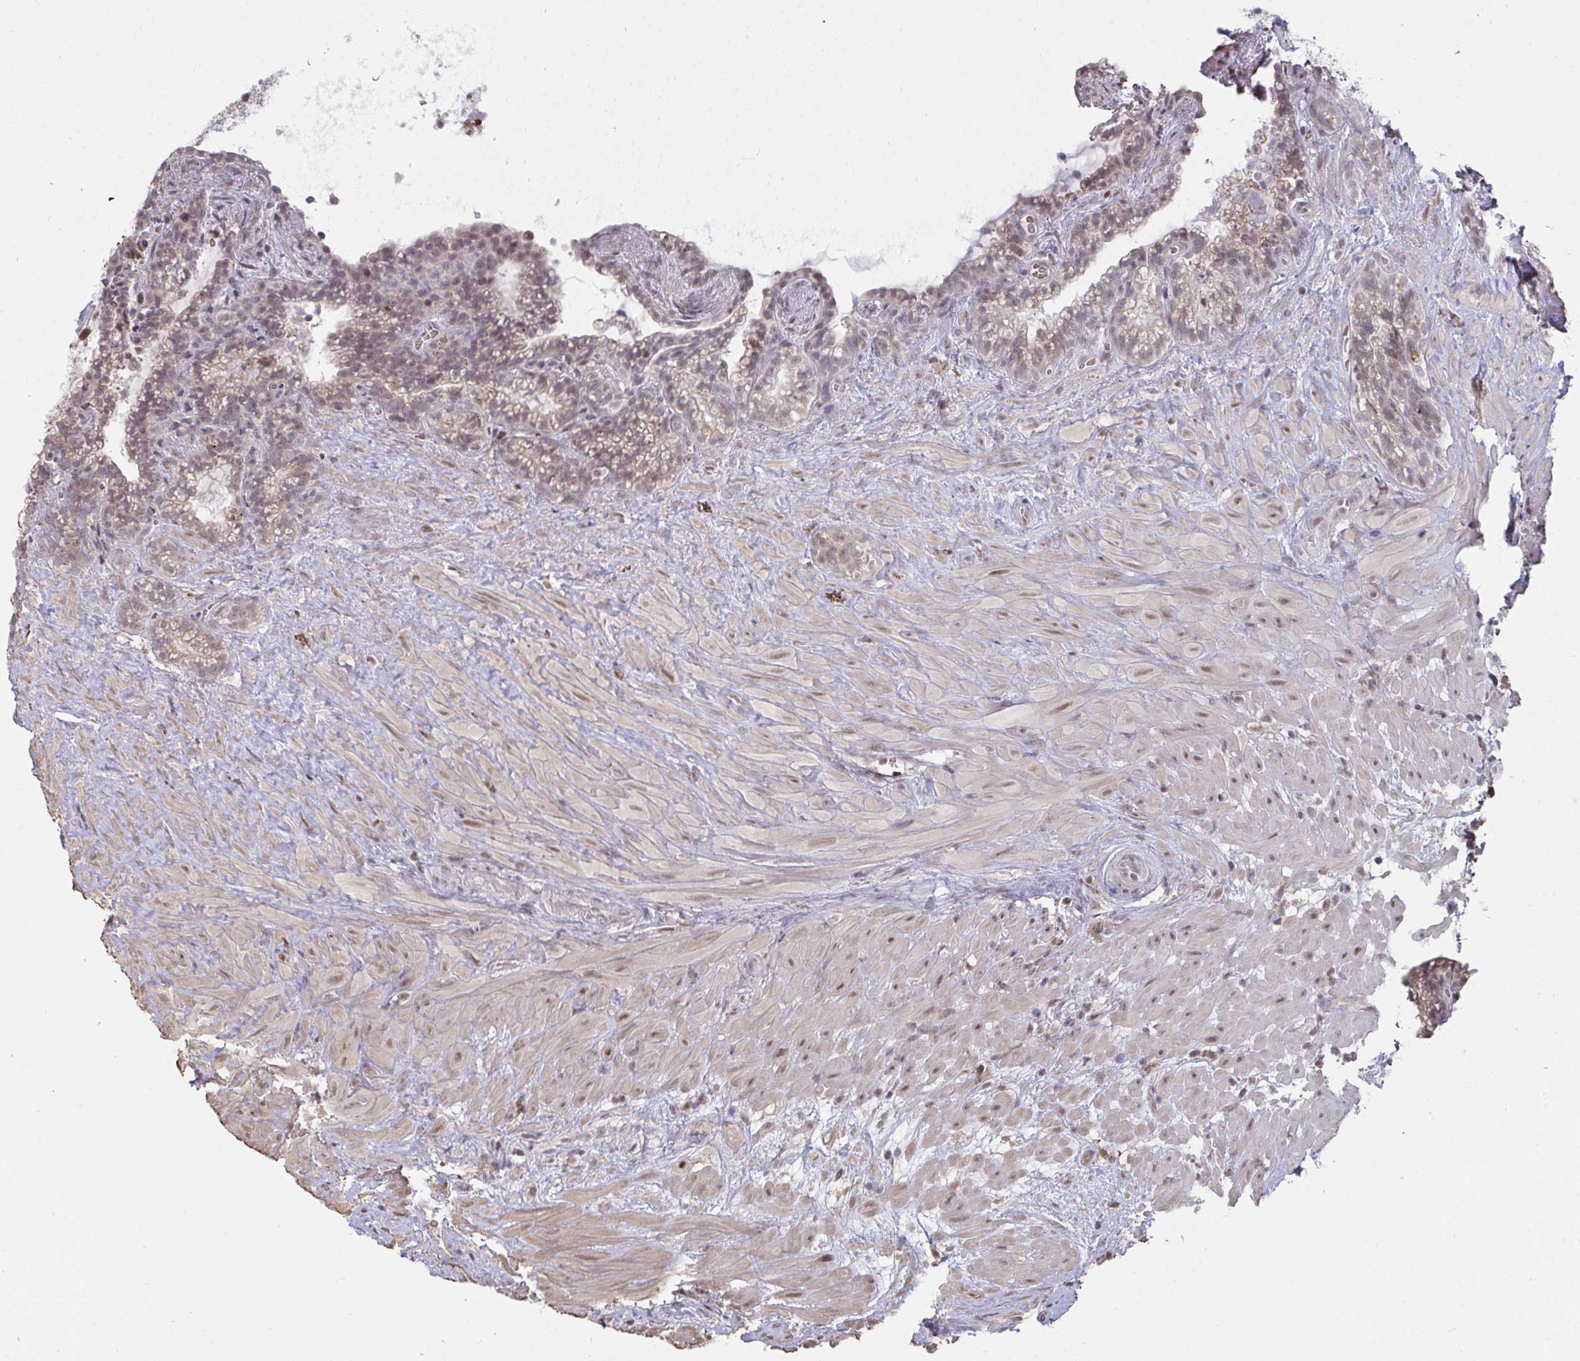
{"staining": {"intensity": "weak", "quantity": "<25%", "location": "cytoplasmic/membranous,nuclear"}, "tissue": "seminal vesicle", "cell_type": "Glandular cells", "image_type": "normal", "snomed": [{"axis": "morphology", "description": "Normal tissue, NOS"}, {"axis": "topography", "description": "Seminal veicle"}], "caption": "Human seminal vesicle stained for a protein using immunohistochemistry (IHC) demonstrates no positivity in glandular cells.", "gene": "SAP30", "patient": {"sex": "male", "age": 76}}